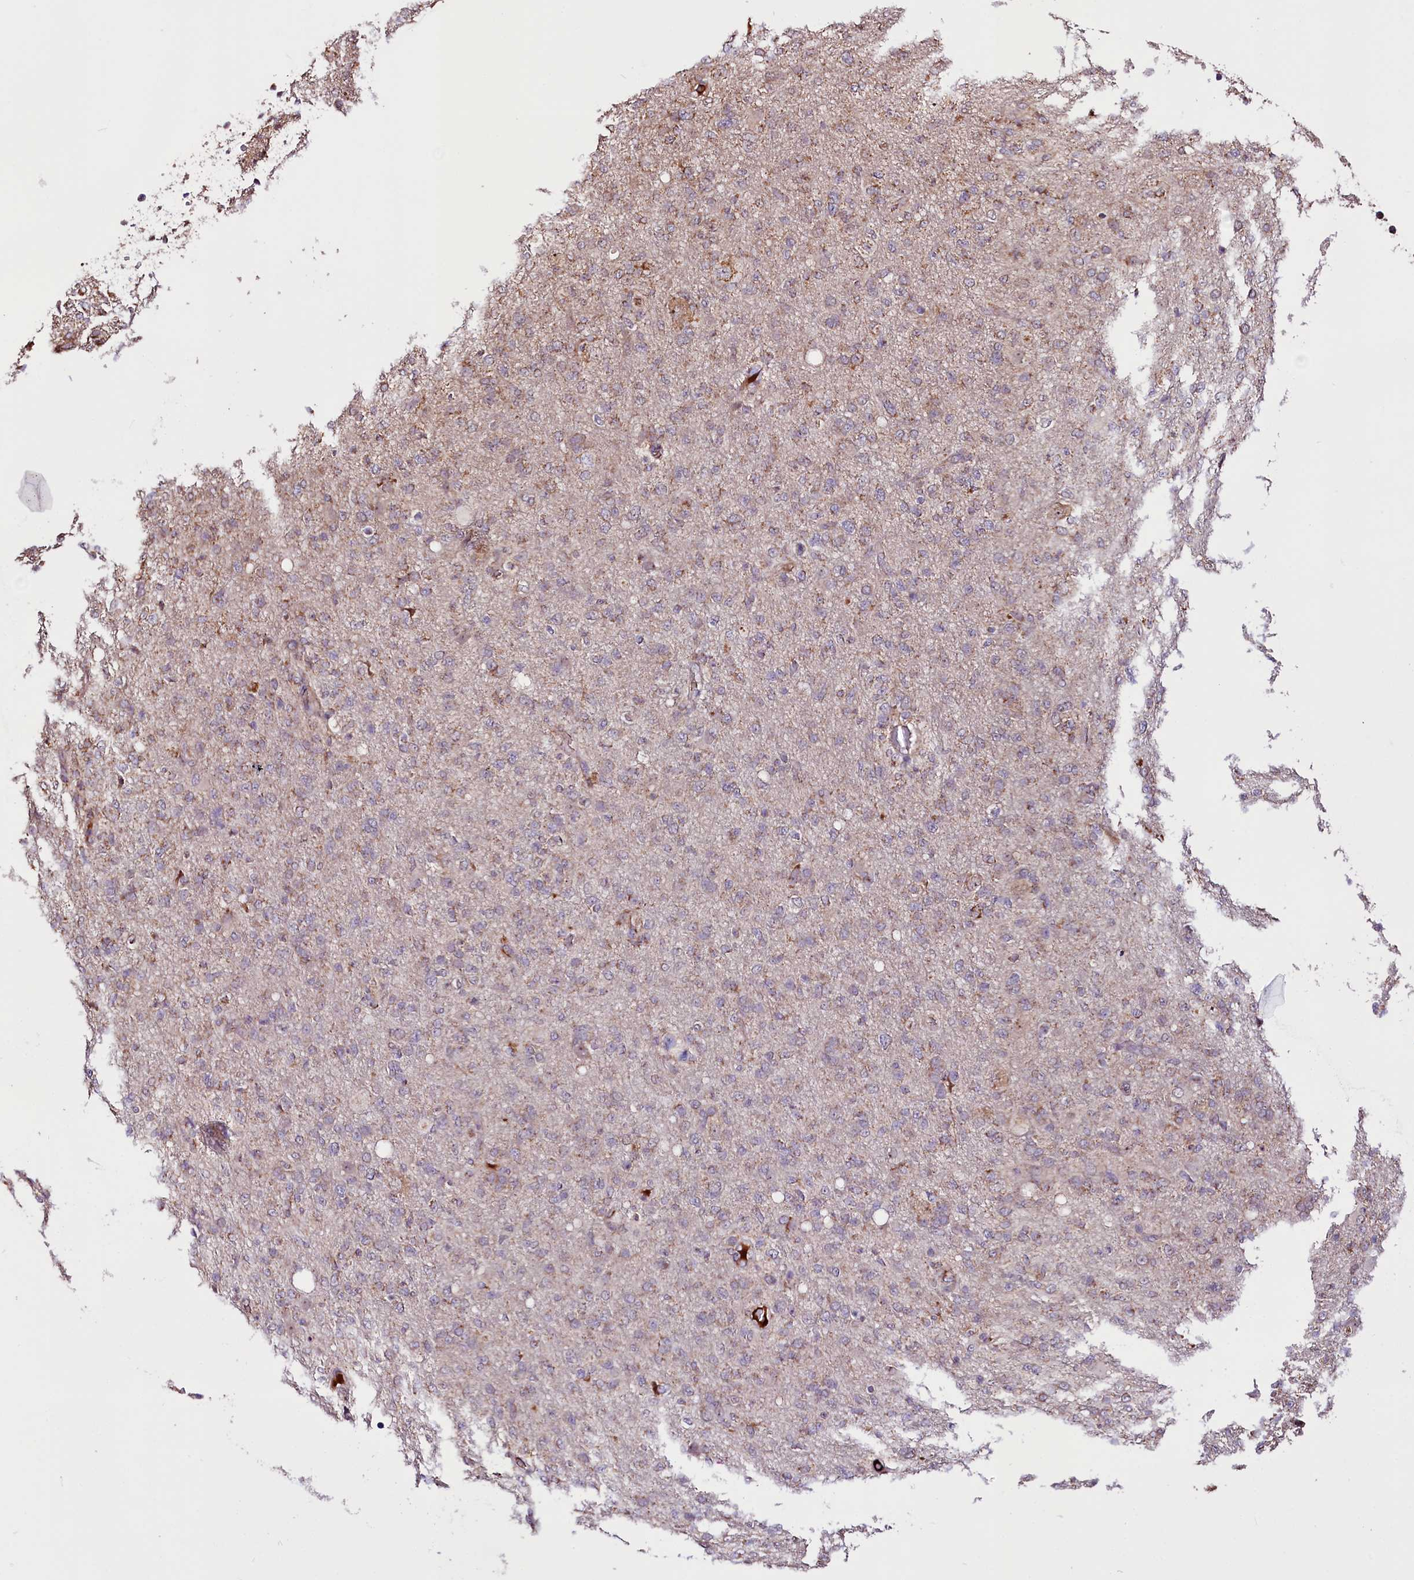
{"staining": {"intensity": "weak", "quantity": "<25%", "location": "cytoplasmic/membranous"}, "tissue": "glioma", "cell_type": "Tumor cells", "image_type": "cancer", "snomed": [{"axis": "morphology", "description": "Glioma, malignant, High grade"}, {"axis": "topography", "description": "Brain"}], "caption": "The immunohistochemistry (IHC) histopathology image has no significant positivity in tumor cells of high-grade glioma (malignant) tissue.", "gene": "ST7", "patient": {"sex": "female", "age": 57}}